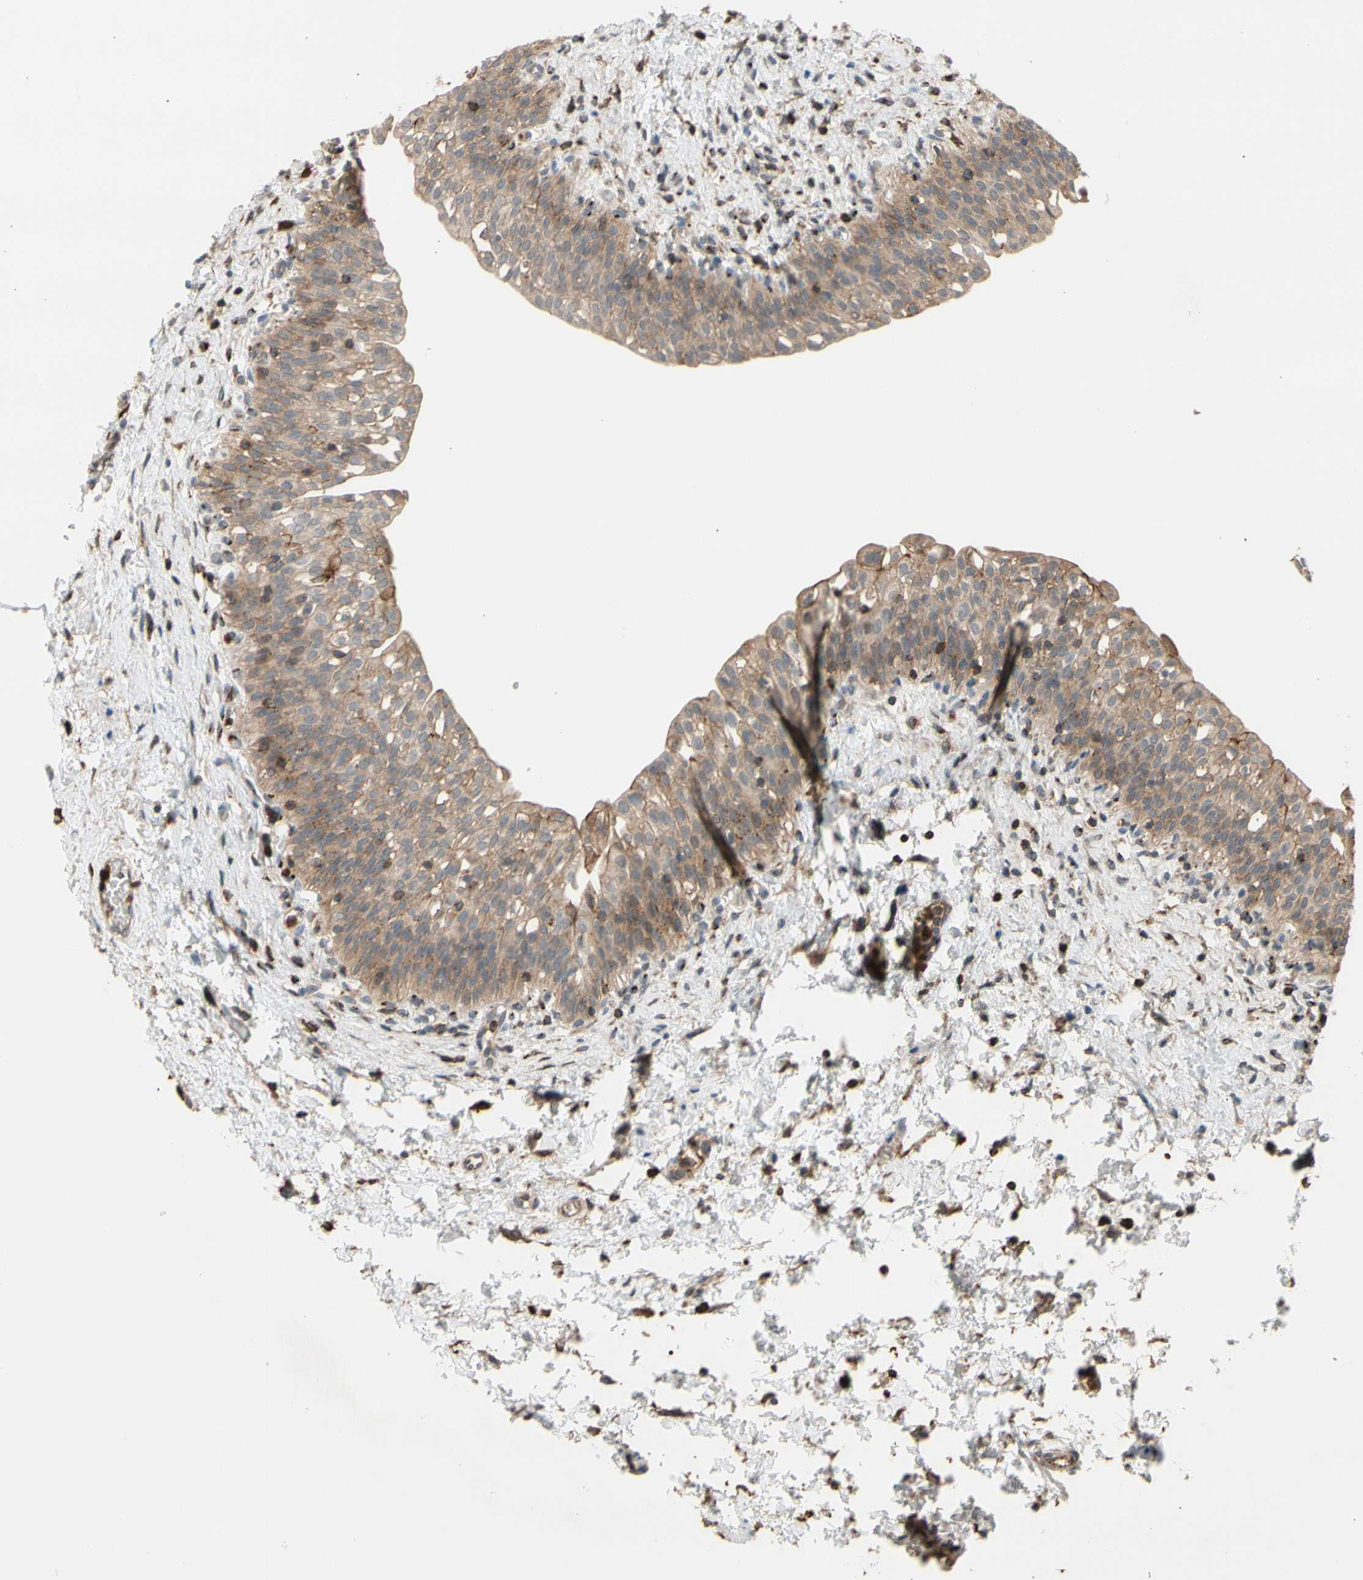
{"staining": {"intensity": "moderate", "quantity": "25%-75%", "location": "cytoplasmic/membranous"}, "tissue": "urinary bladder", "cell_type": "Urothelial cells", "image_type": "normal", "snomed": [{"axis": "morphology", "description": "Normal tissue, NOS"}, {"axis": "topography", "description": "Urinary bladder"}], "caption": "Immunohistochemical staining of benign urinary bladder displays 25%-75% levels of moderate cytoplasmic/membranous protein staining in approximately 25%-75% of urothelial cells.", "gene": "GALNT5", "patient": {"sex": "male", "age": 55}}